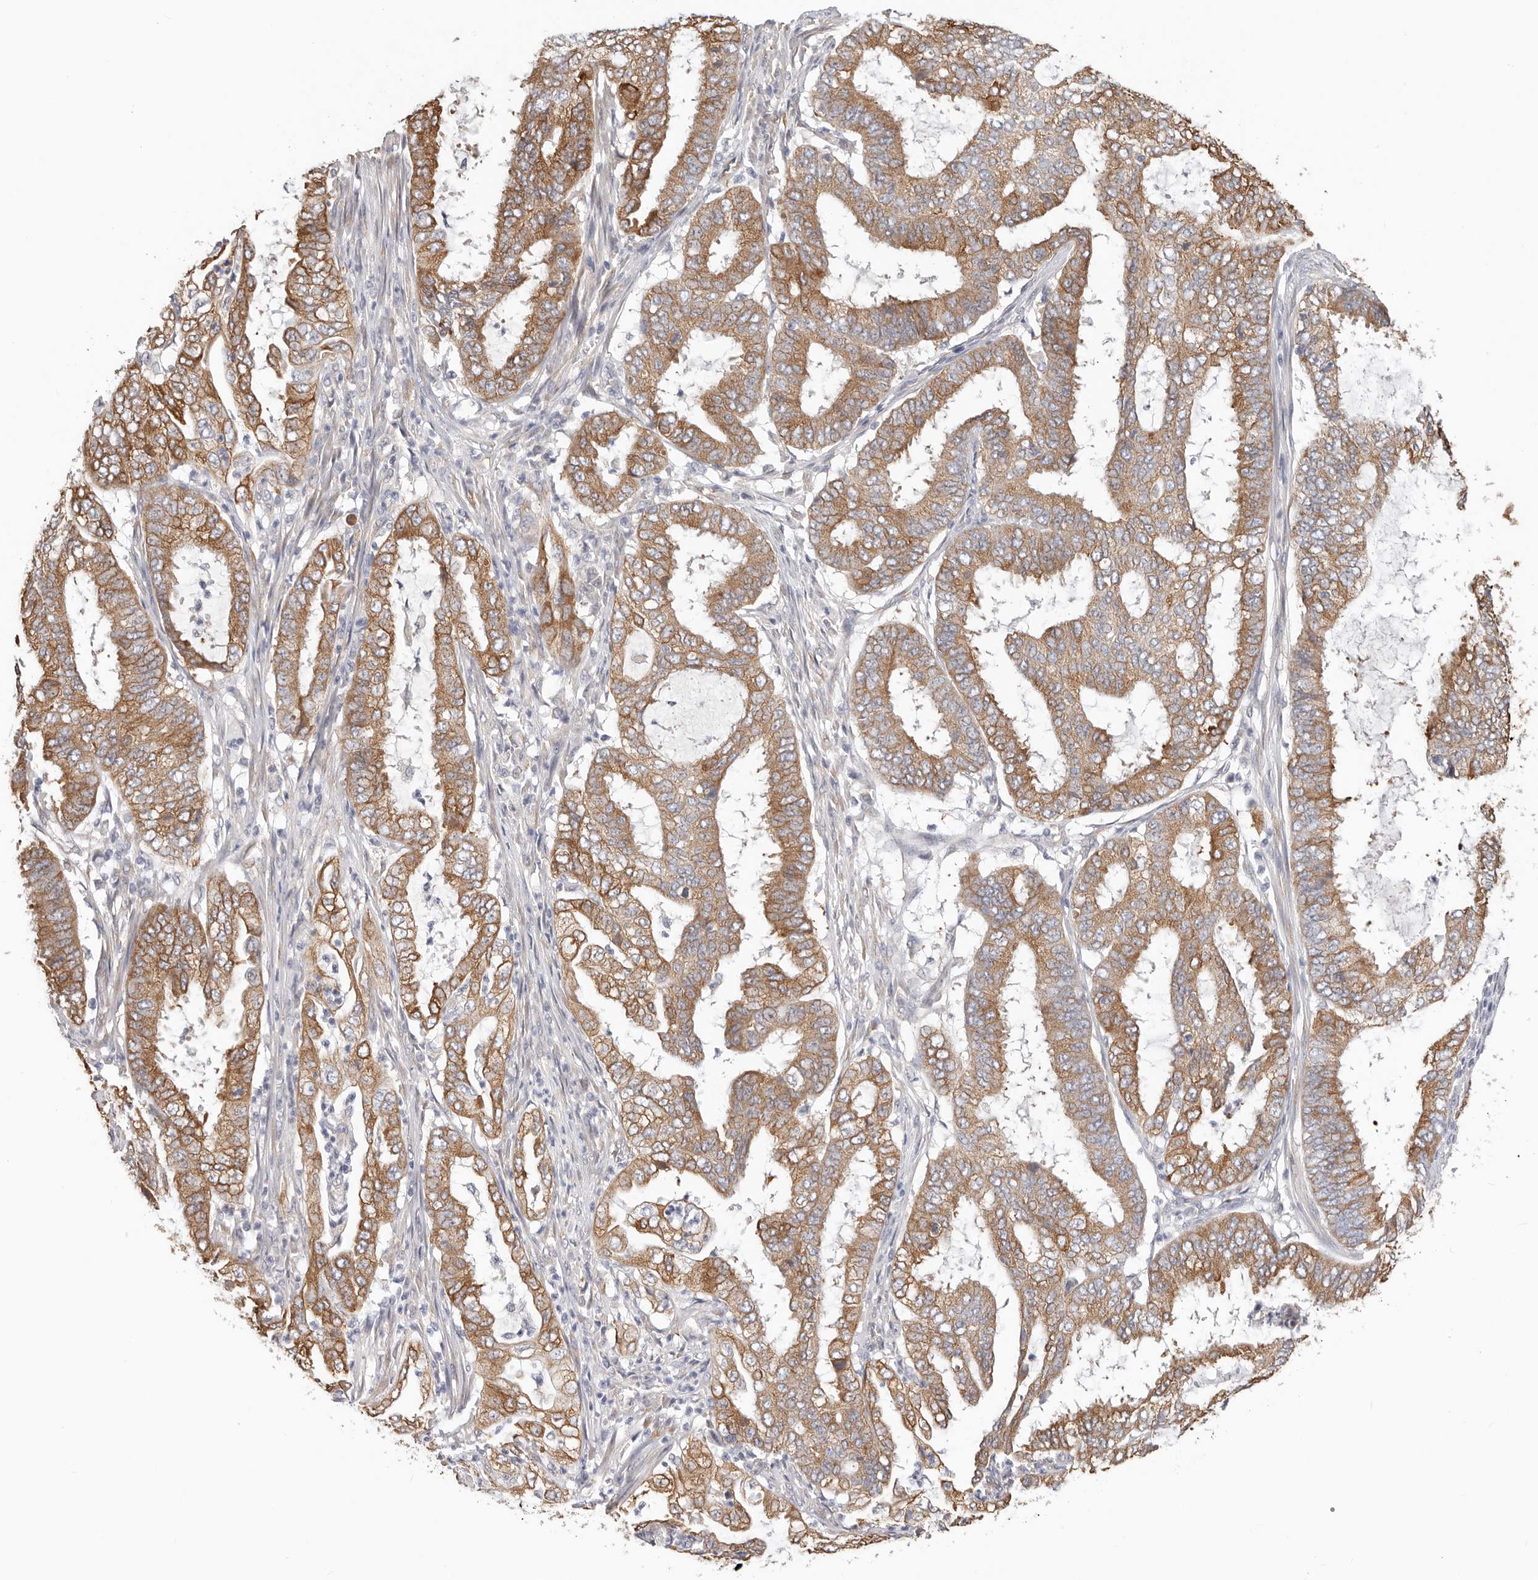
{"staining": {"intensity": "moderate", "quantity": ">75%", "location": "cytoplasmic/membranous"}, "tissue": "endometrial cancer", "cell_type": "Tumor cells", "image_type": "cancer", "snomed": [{"axis": "morphology", "description": "Adenocarcinoma, NOS"}, {"axis": "topography", "description": "Endometrium"}], "caption": "A high-resolution image shows immunohistochemistry staining of endometrial cancer (adenocarcinoma), which demonstrates moderate cytoplasmic/membranous expression in about >75% of tumor cells.", "gene": "AFDN", "patient": {"sex": "female", "age": 51}}